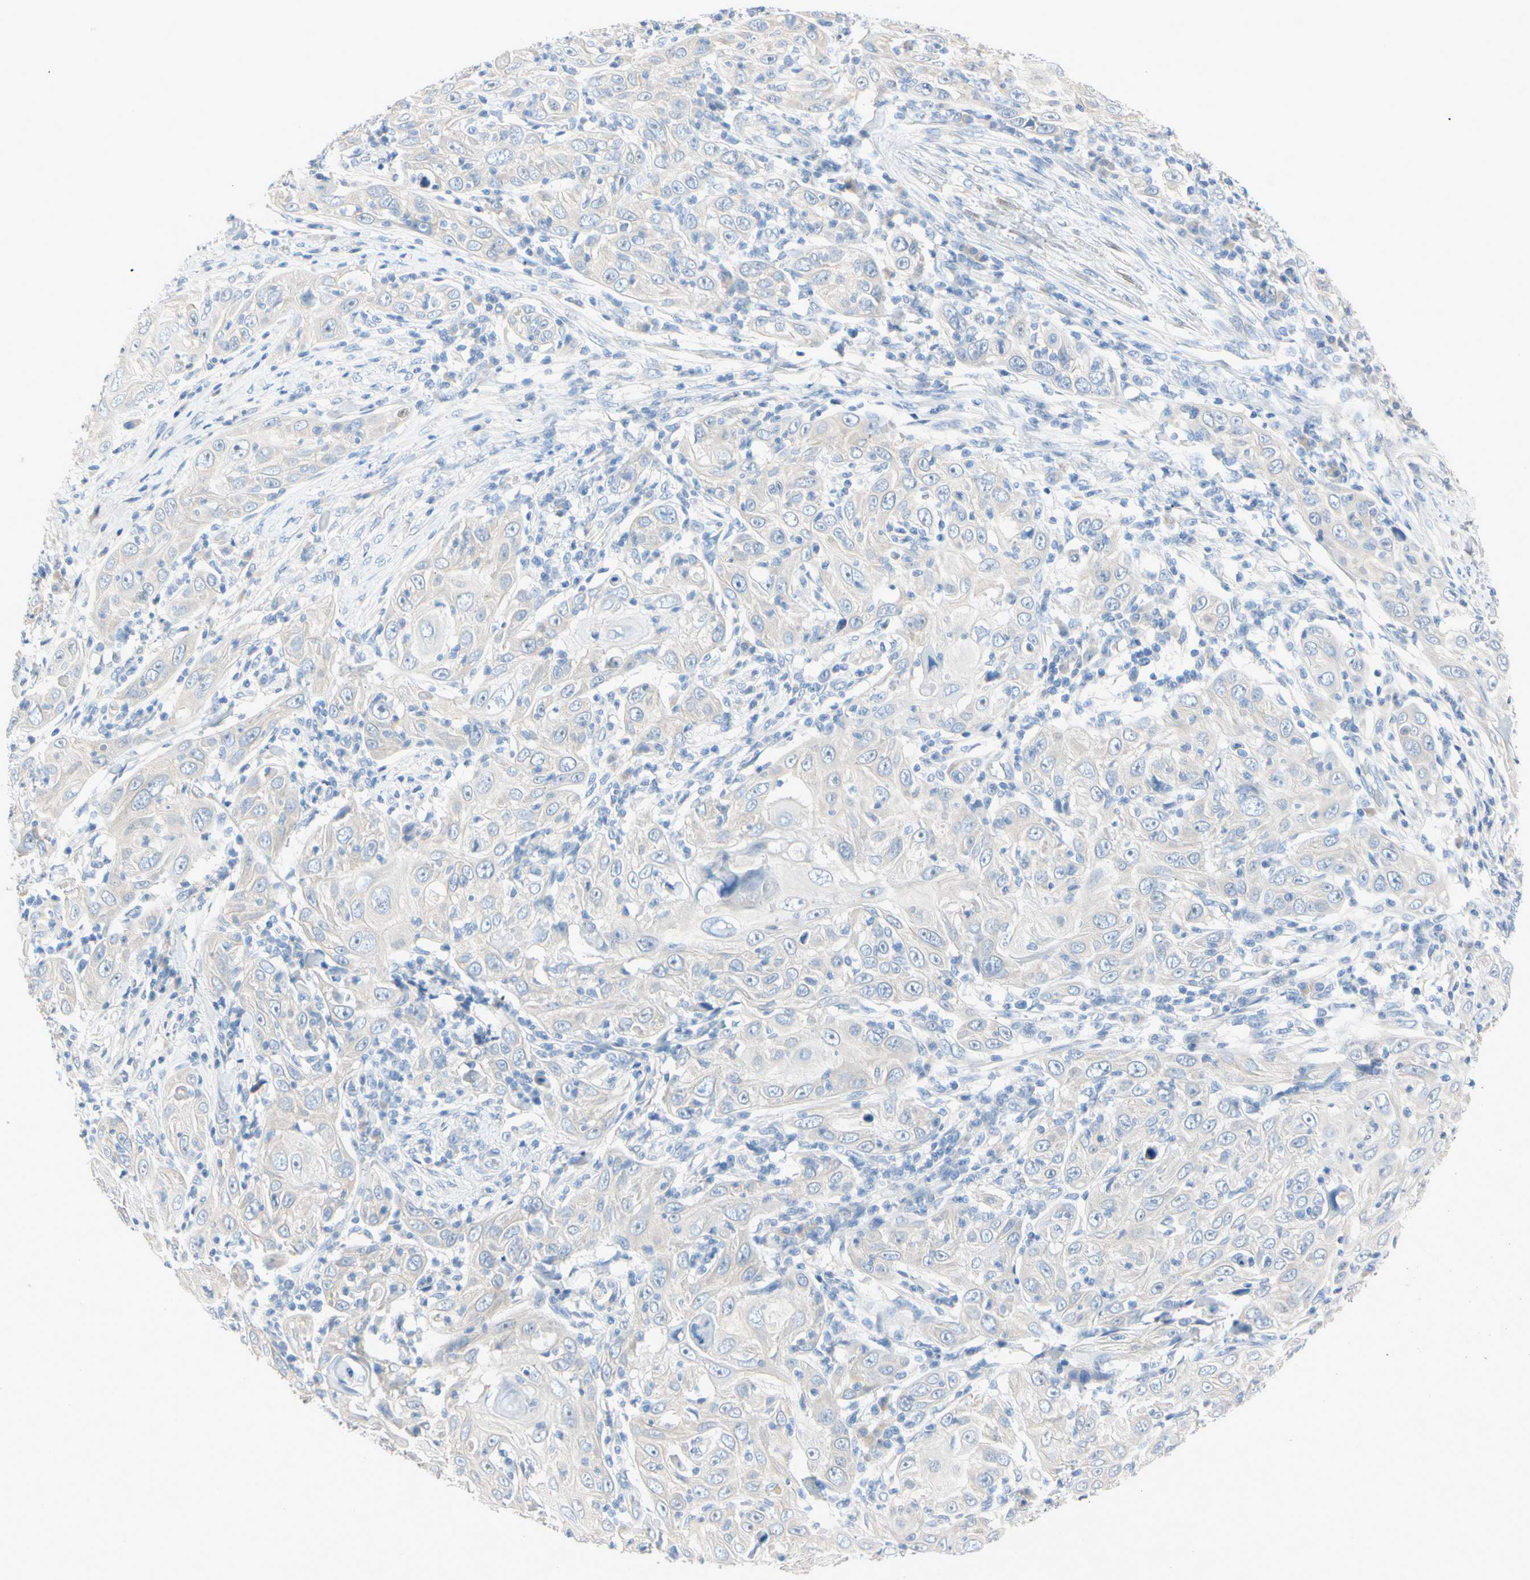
{"staining": {"intensity": "negative", "quantity": "none", "location": "none"}, "tissue": "skin cancer", "cell_type": "Tumor cells", "image_type": "cancer", "snomed": [{"axis": "morphology", "description": "Squamous cell carcinoma, NOS"}, {"axis": "topography", "description": "Skin"}], "caption": "Tumor cells are negative for brown protein staining in skin cancer.", "gene": "MARK1", "patient": {"sex": "female", "age": 88}}